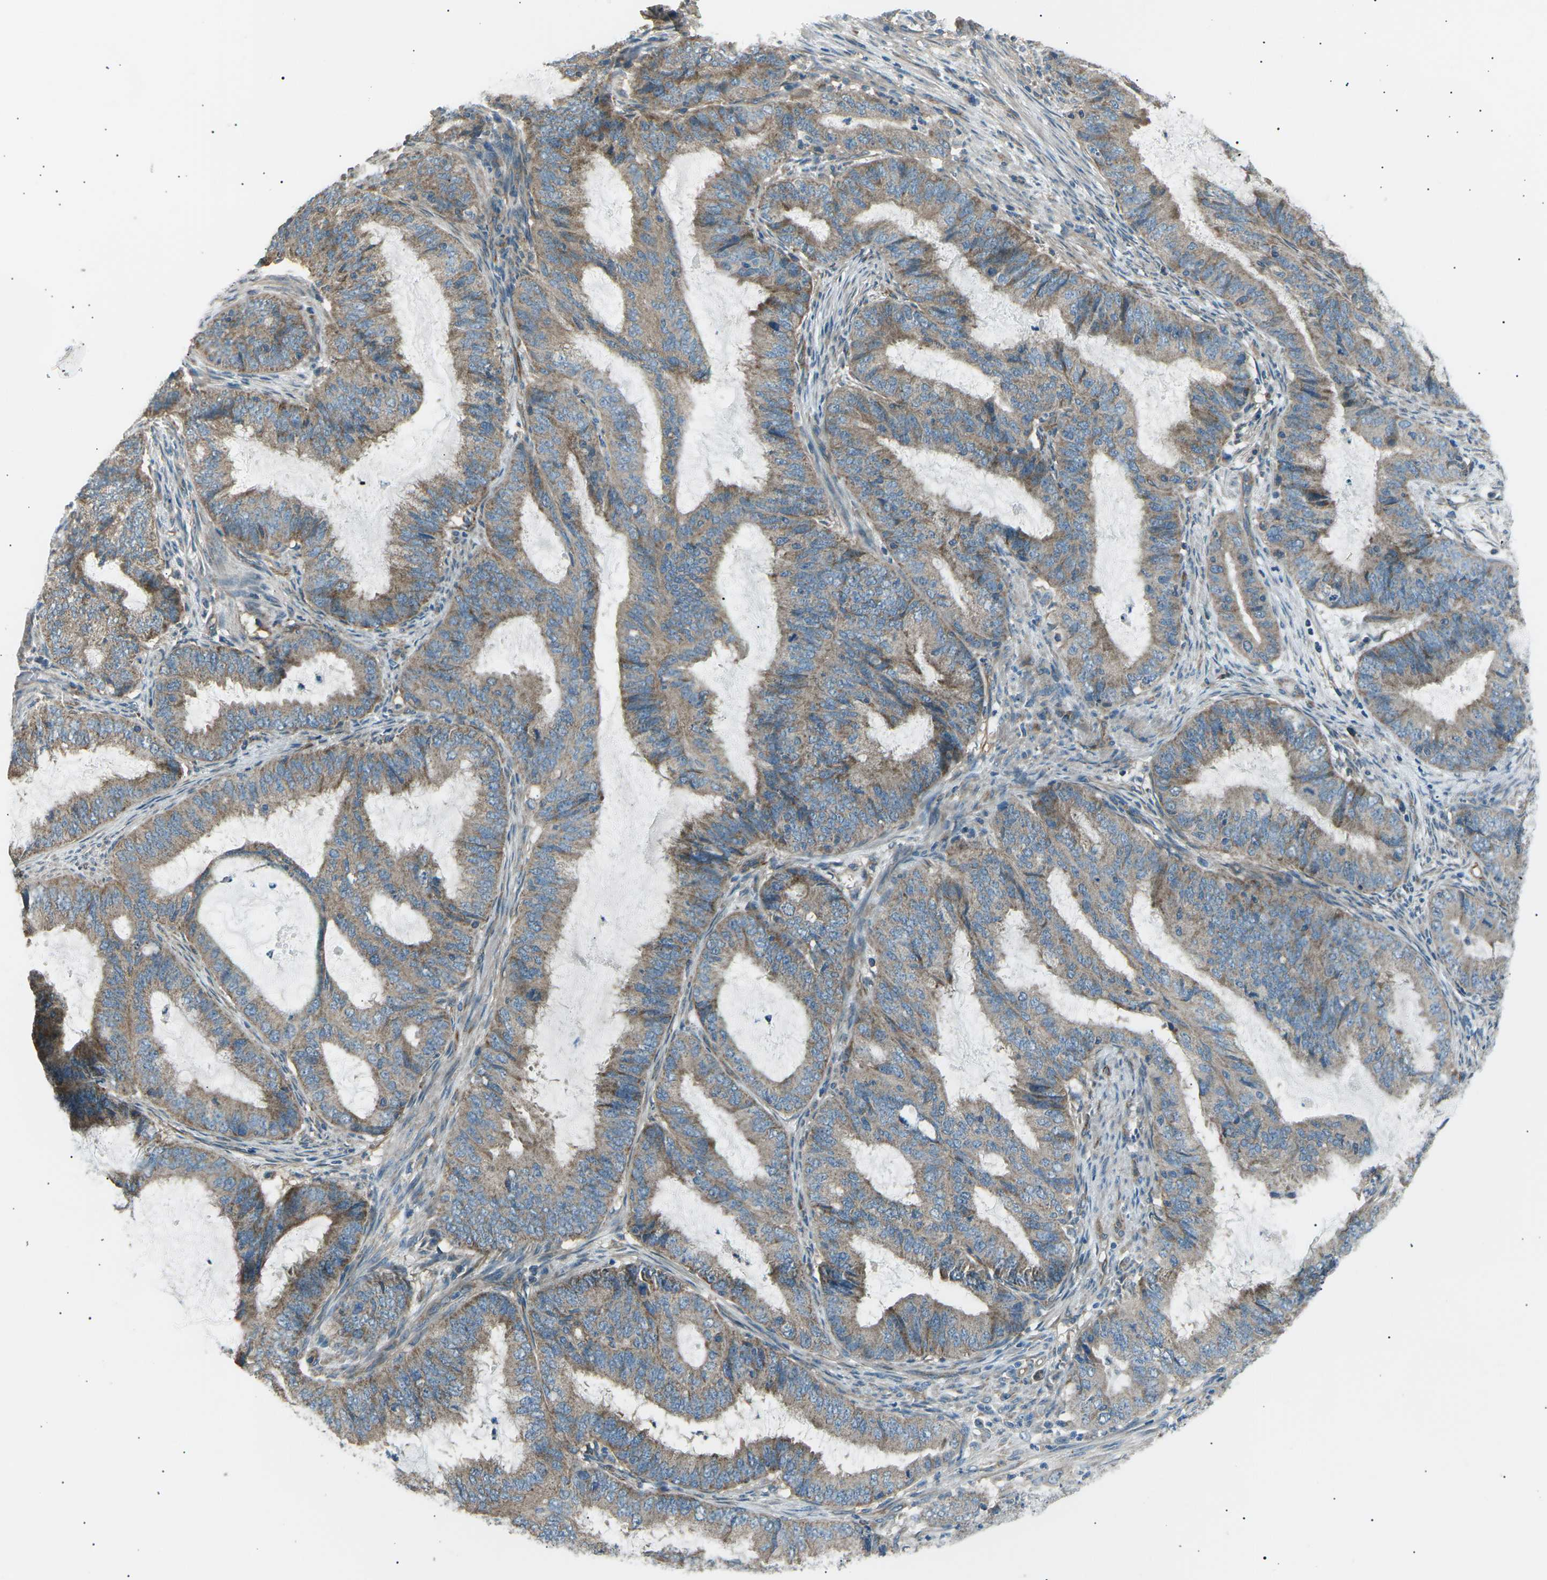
{"staining": {"intensity": "weak", "quantity": "25%-75%", "location": "cytoplasmic/membranous"}, "tissue": "endometrial cancer", "cell_type": "Tumor cells", "image_type": "cancer", "snomed": [{"axis": "morphology", "description": "Adenocarcinoma, NOS"}, {"axis": "topography", "description": "Endometrium"}], "caption": "The micrograph reveals staining of endometrial cancer (adenocarcinoma), revealing weak cytoplasmic/membranous protein staining (brown color) within tumor cells. Using DAB (3,3'-diaminobenzidine) (brown) and hematoxylin (blue) stains, captured at high magnification using brightfield microscopy.", "gene": "SLK", "patient": {"sex": "female", "age": 70}}